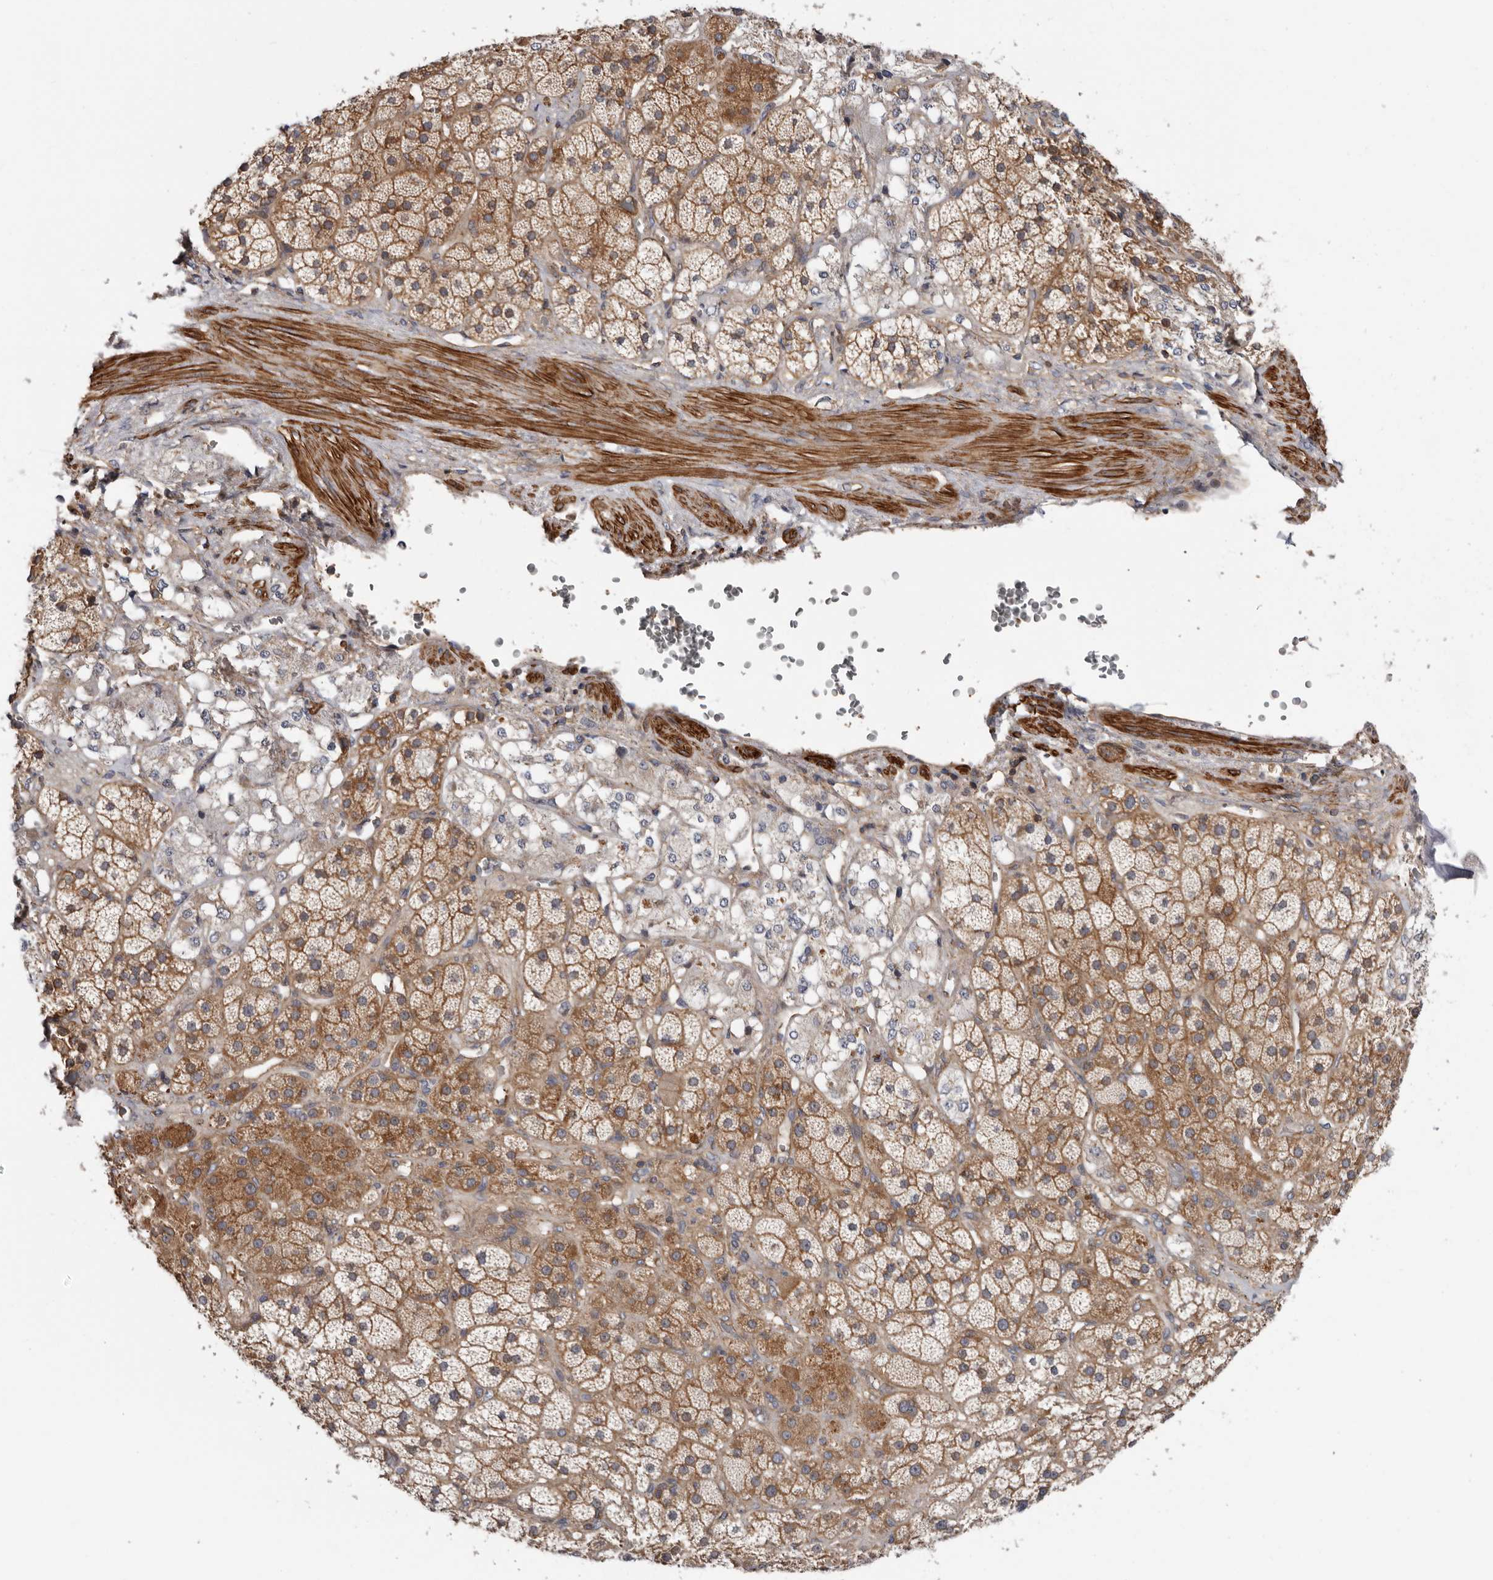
{"staining": {"intensity": "moderate", "quantity": ">75%", "location": "cytoplasmic/membranous"}, "tissue": "adrenal gland", "cell_type": "Glandular cells", "image_type": "normal", "snomed": [{"axis": "morphology", "description": "Normal tissue, NOS"}, {"axis": "topography", "description": "Adrenal gland"}], "caption": "An image showing moderate cytoplasmic/membranous staining in about >75% of glandular cells in normal adrenal gland, as visualized by brown immunohistochemical staining.", "gene": "TMC7", "patient": {"sex": "male", "age": 57}}